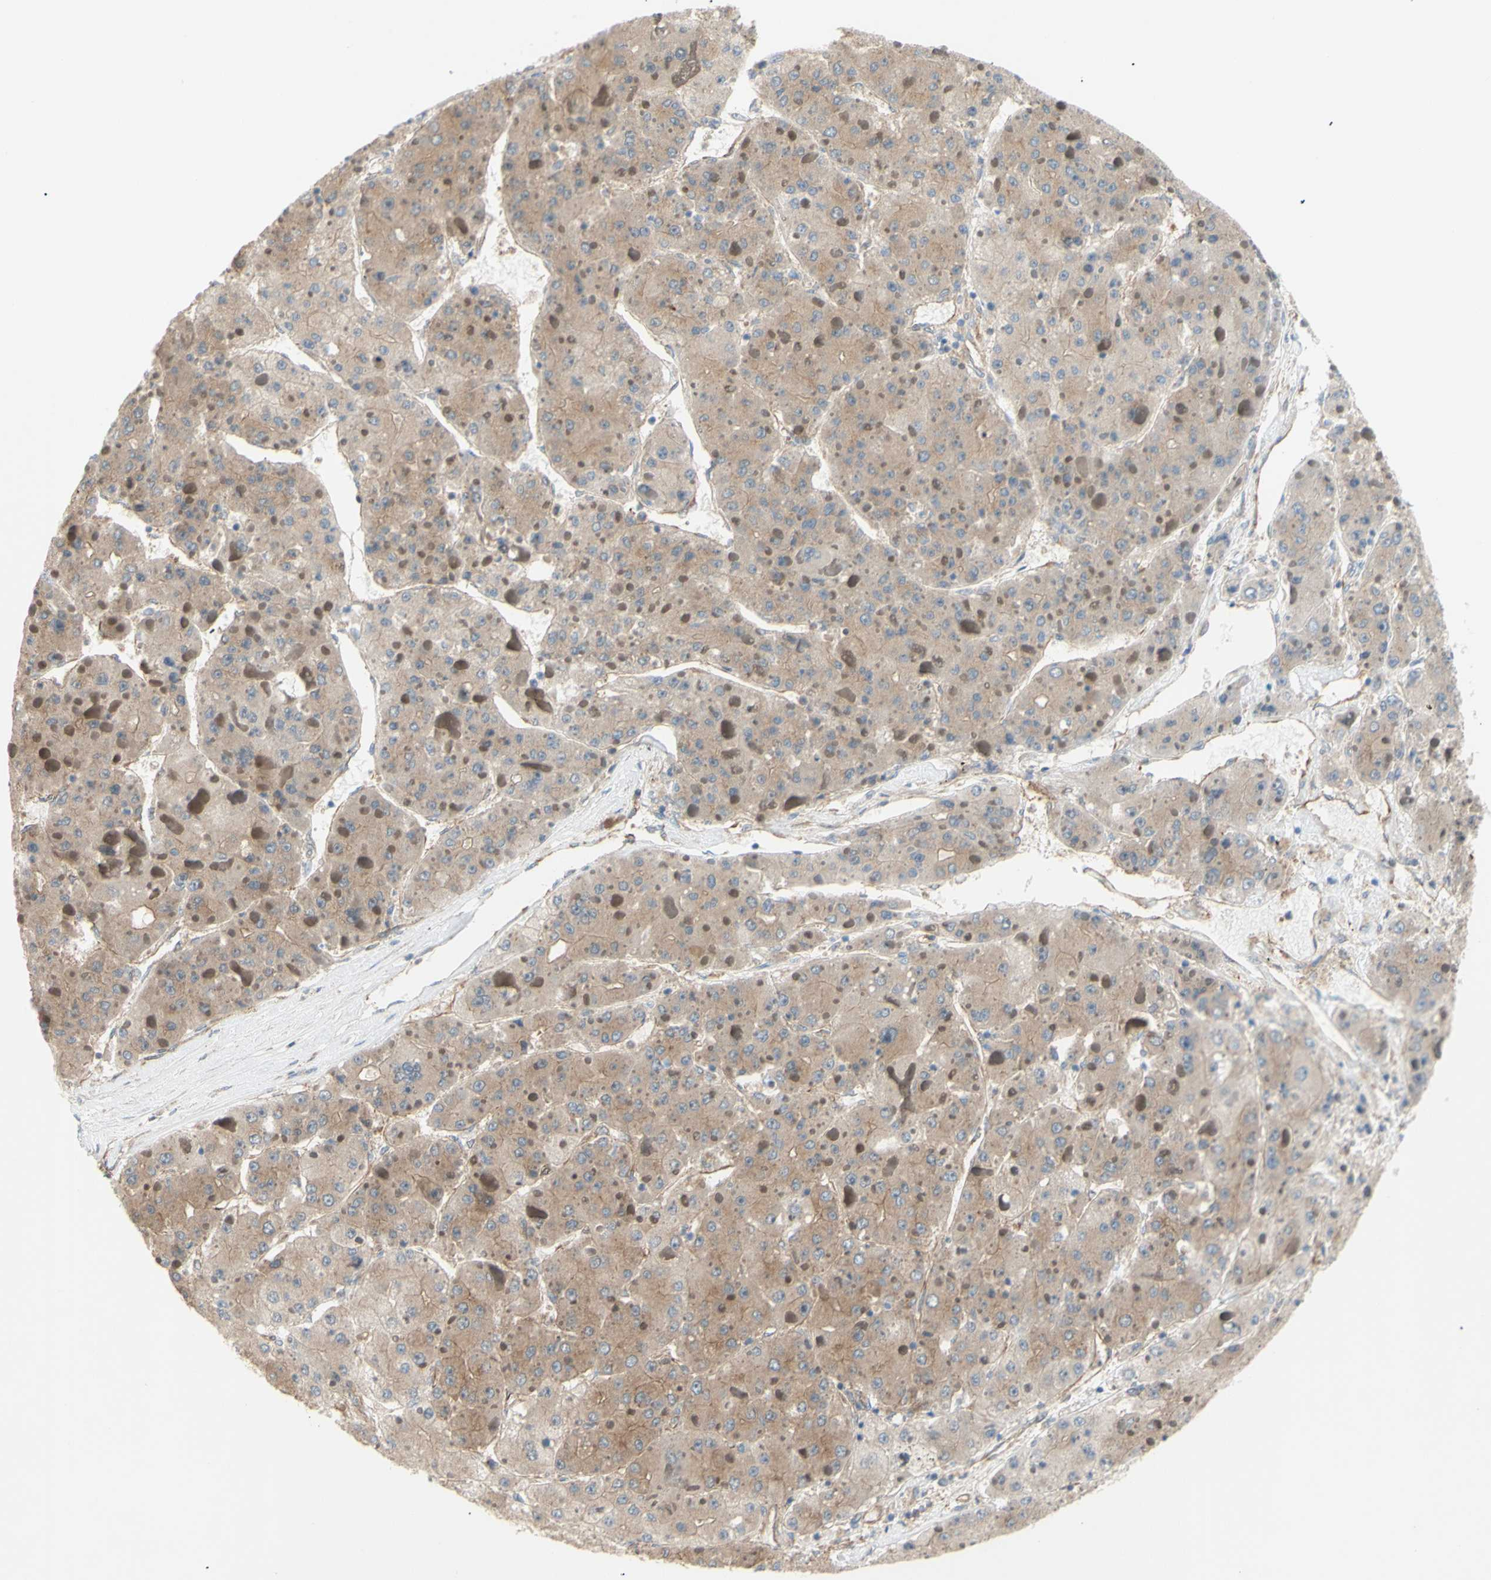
{"staining": {"intensity": "moderate", "quantity": ">75%", "location": "cytoplasmic/membranous"}, "tissue": "liver cancer", "cell_type": "Tumor cells", "image_type": "cancer", "snomed": [{"axis": "morphology", "description": "Carcinoma, Hepatocellular, NOS"}, {"axis": "topography", "description": "Liver"}], "caption": "Moderate cytoplasmic/membranous expression is present in approximately >75% of tumor cells in liver cancer (hepatocellular carcinoma). Nuclei are stained in blue.", "gene": "DYNLRB1", "patient": {"sex": "female", "age": 73}}